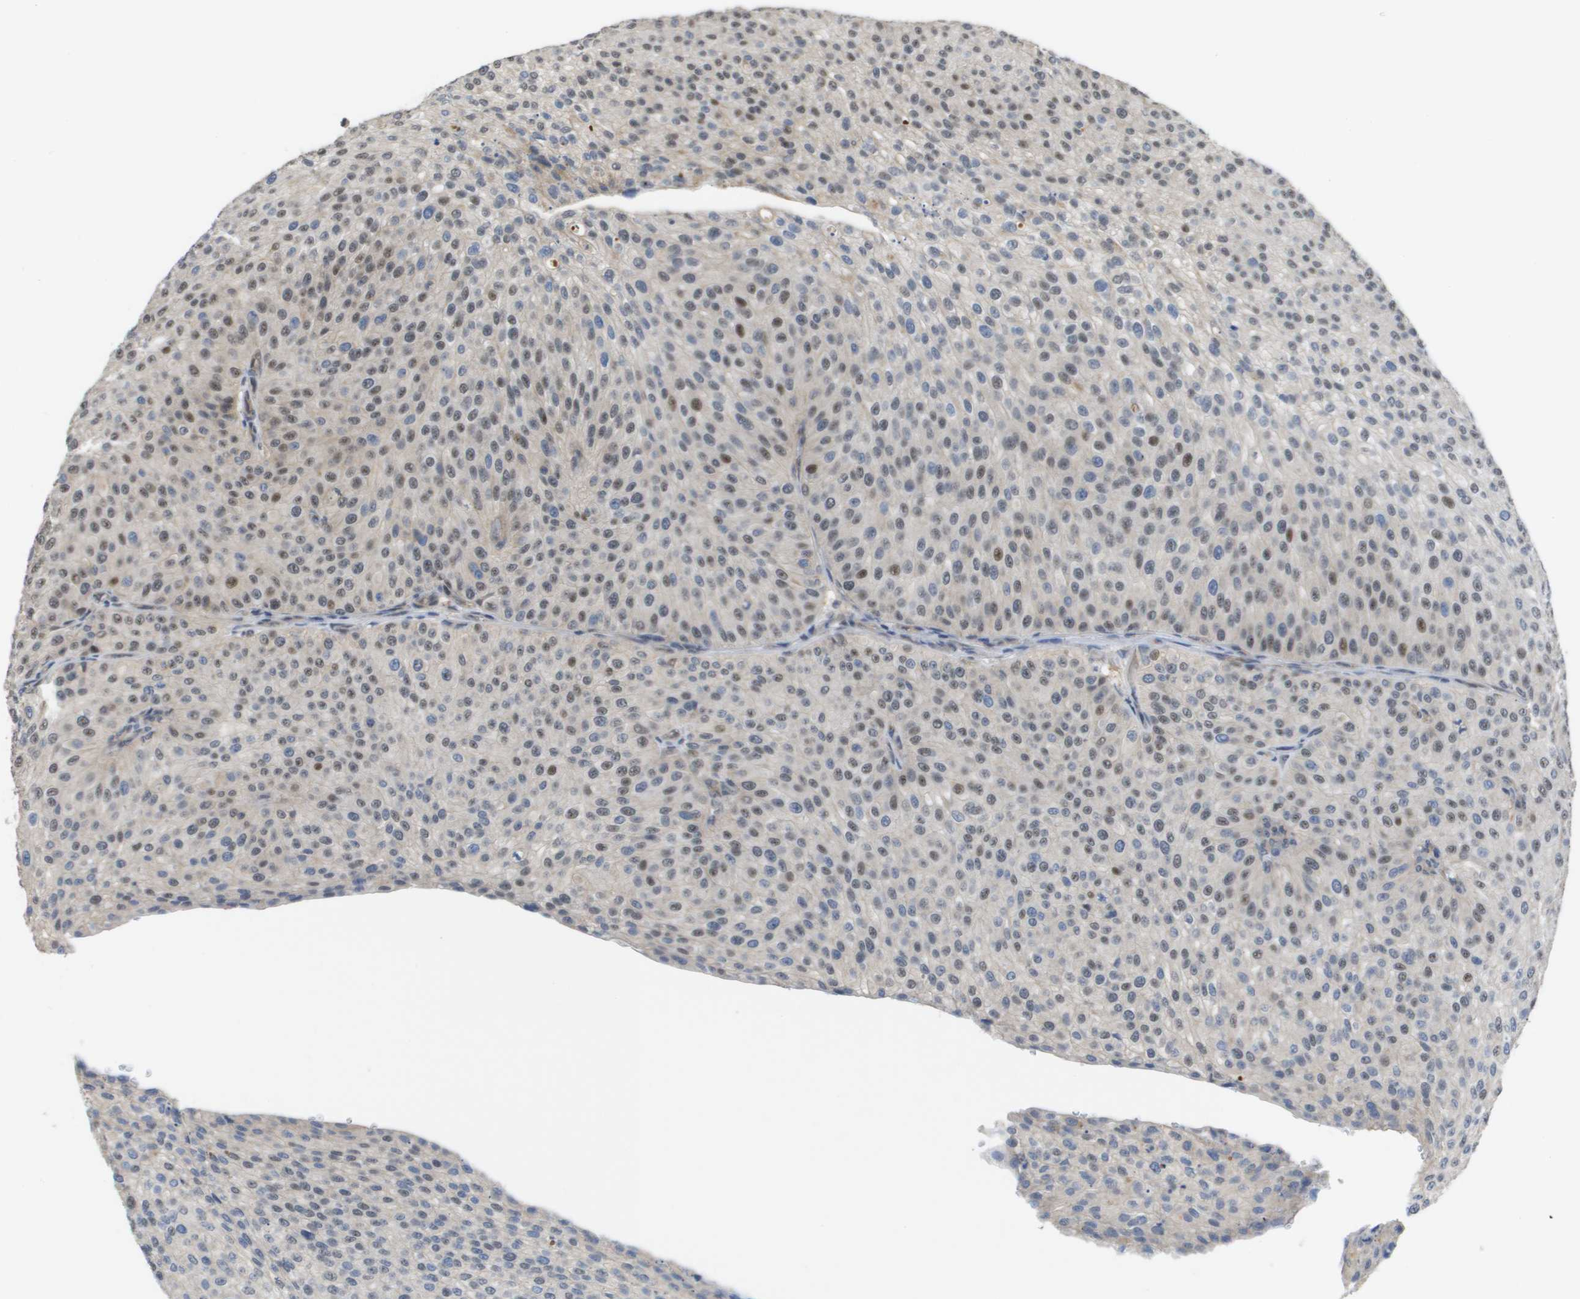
{"staining": {"intensity": "weak", "quantity": "<25%", "location": "nuclear"}, "tissue": "urothelial cancer", "cell_type": "Tumor cells", "image_type": "cancer", "snomed": [{"axis": "morphology", "description": "Urothelial carcinoma, Low grade"}, {"axis": "topography", "description": "Smooth muscle"}, {"axis": "topography", "description": "Urinary bladder"}], "caption": "Tumor cells show no significant expression in low-grade urothelial carcinoma.", "gene": "RNF112", "patient": {"sex": "male", "age": 60}}